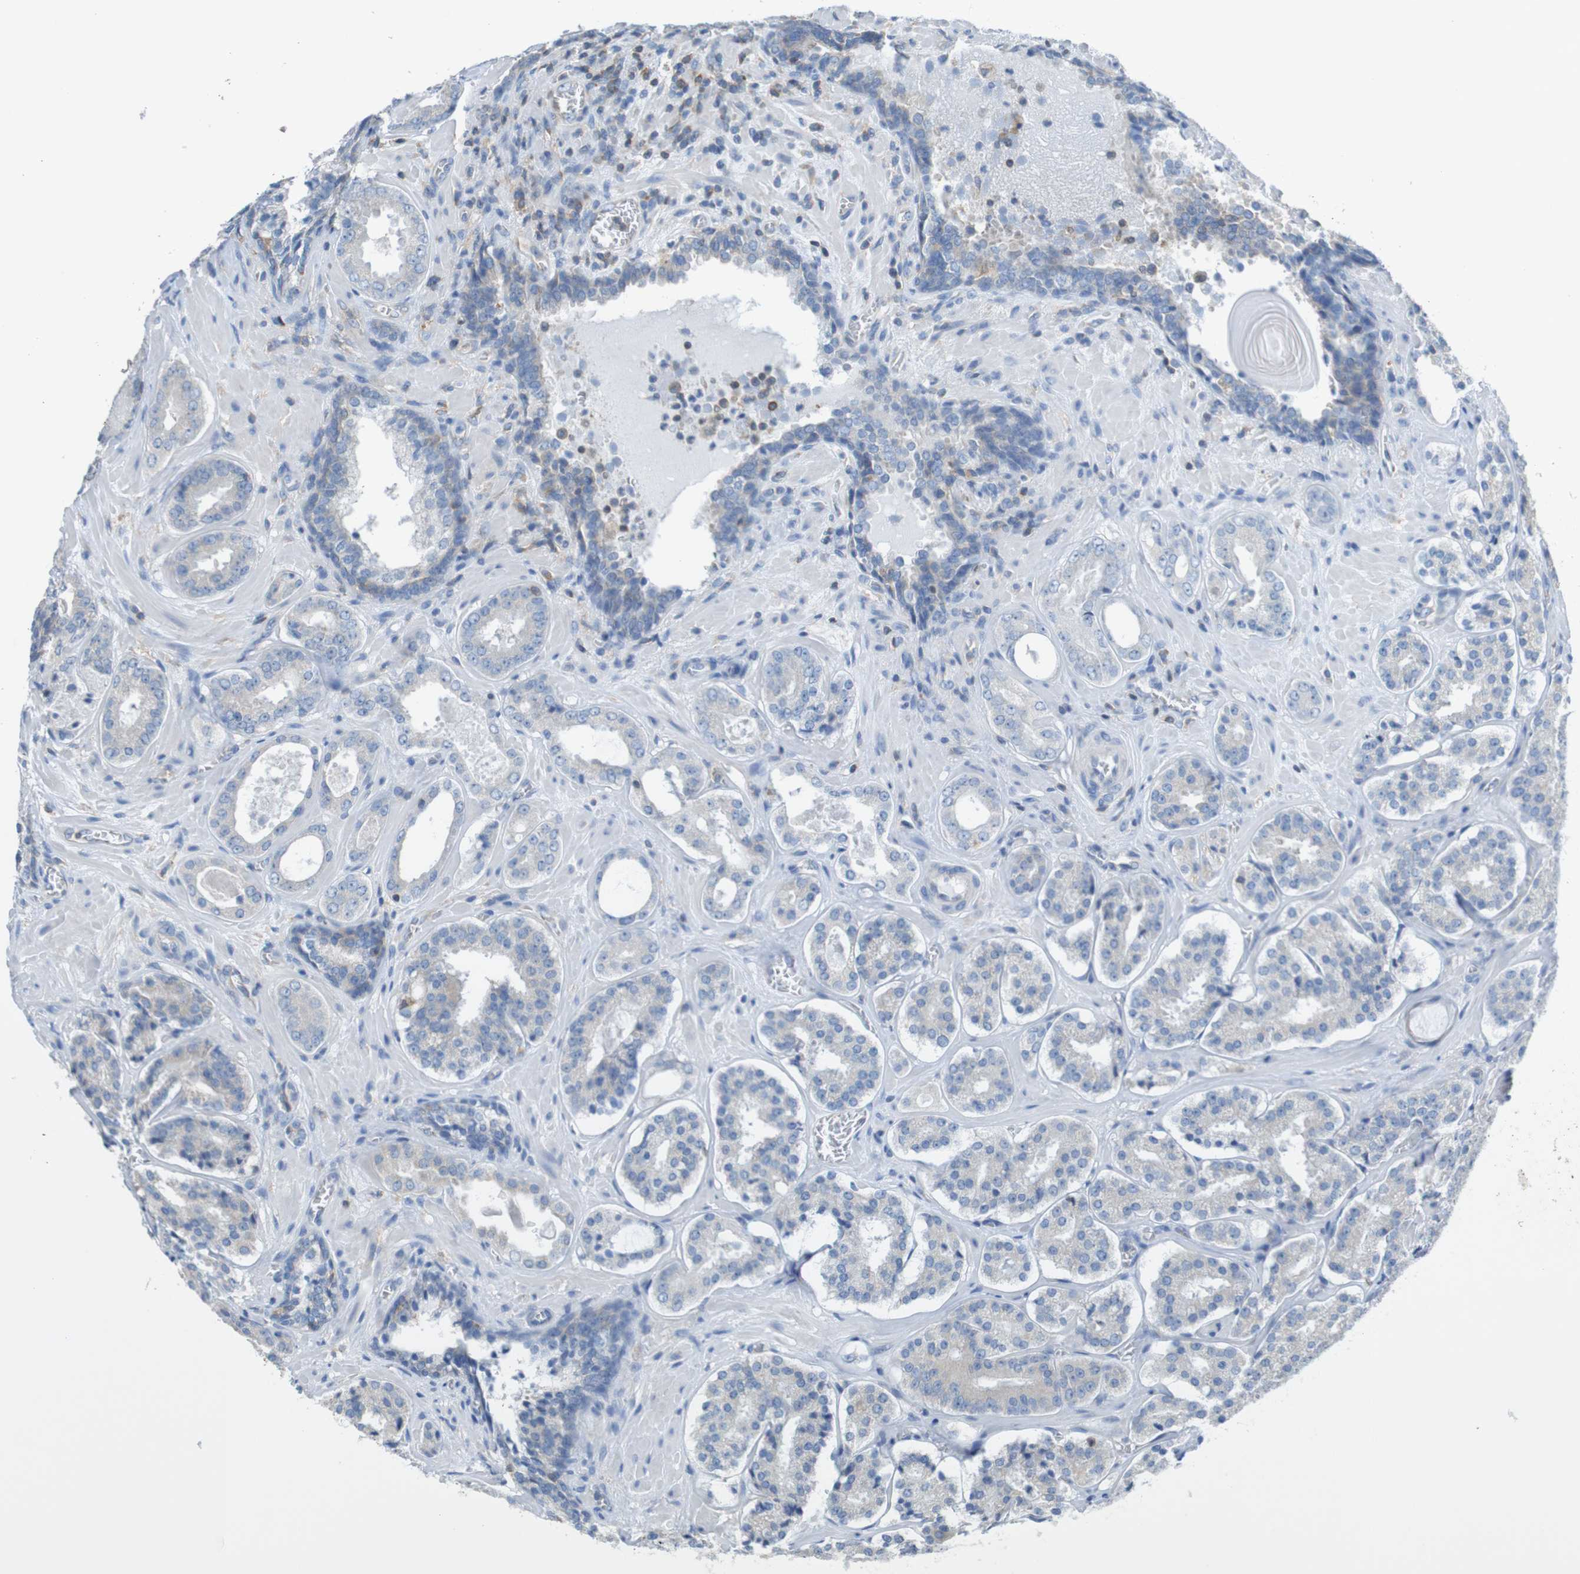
{"staining": {"intensity": "moderate", "quantity": "<25%", "location": "cytoplasmic/membranous"}, "tissue": "prostate cancer", "cell_type": "Tumor cells", "image_type": "cancer", "snomed": [{"axis": "morphology", "description": "Adenocarcinoma, High grade"}, {"axis": "topography", "description": "Prostate"}], "caption": "Prostate cancer tissue reveals moderate cytoplasmic/membranous staining in approximately <25% of tumor cells (brown staining indicates protein expression, while blue staining denotes nuclei).", "gene": "MINAR1", "patient": {"sex": "male", "age": 60}}